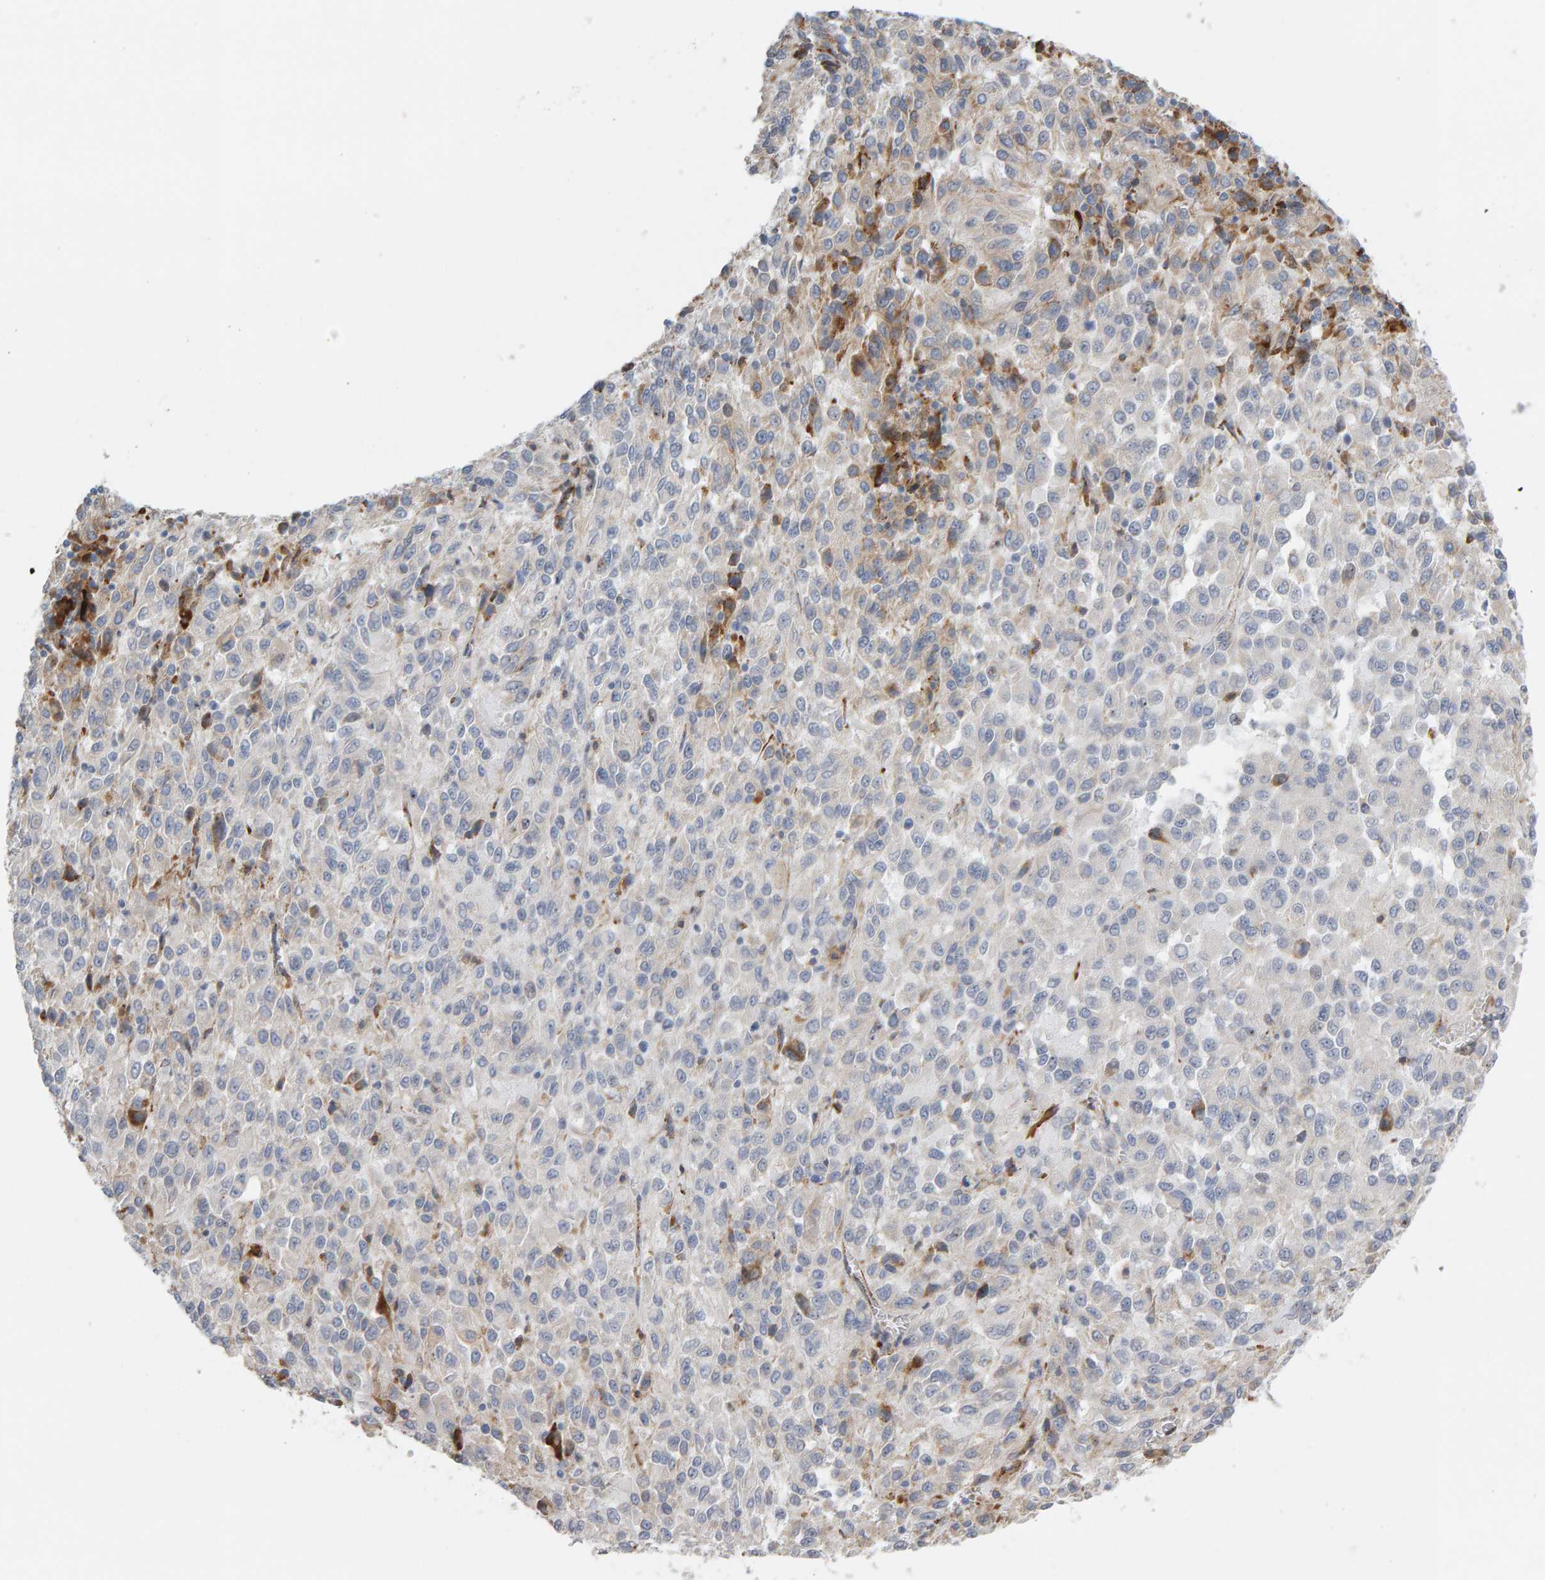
{"staining": {"intensity": "negative", "quantity": "none", "location": "none"}, "tissue": "melanoma", "cell_type": "Tumor cells", "image_type": "cancer", "snomed": [{"axis": "morphology", "description": "Malignant melanoma, Metastatic site"}, {"axis": "topography", "description": "Lung"}], "caption": "This photomicrograph is of melanoma stained with IHC to label a protein in brown with the nuclei are counter-stained blue. There is no expression in tumor cells. (Stains: DAB IHC with hematoxylin counter stain, Microscopy: brightfield microscopy at high magnification).", "gene": "ENGASE", "patient": {"sex": "male", "age": 64}}